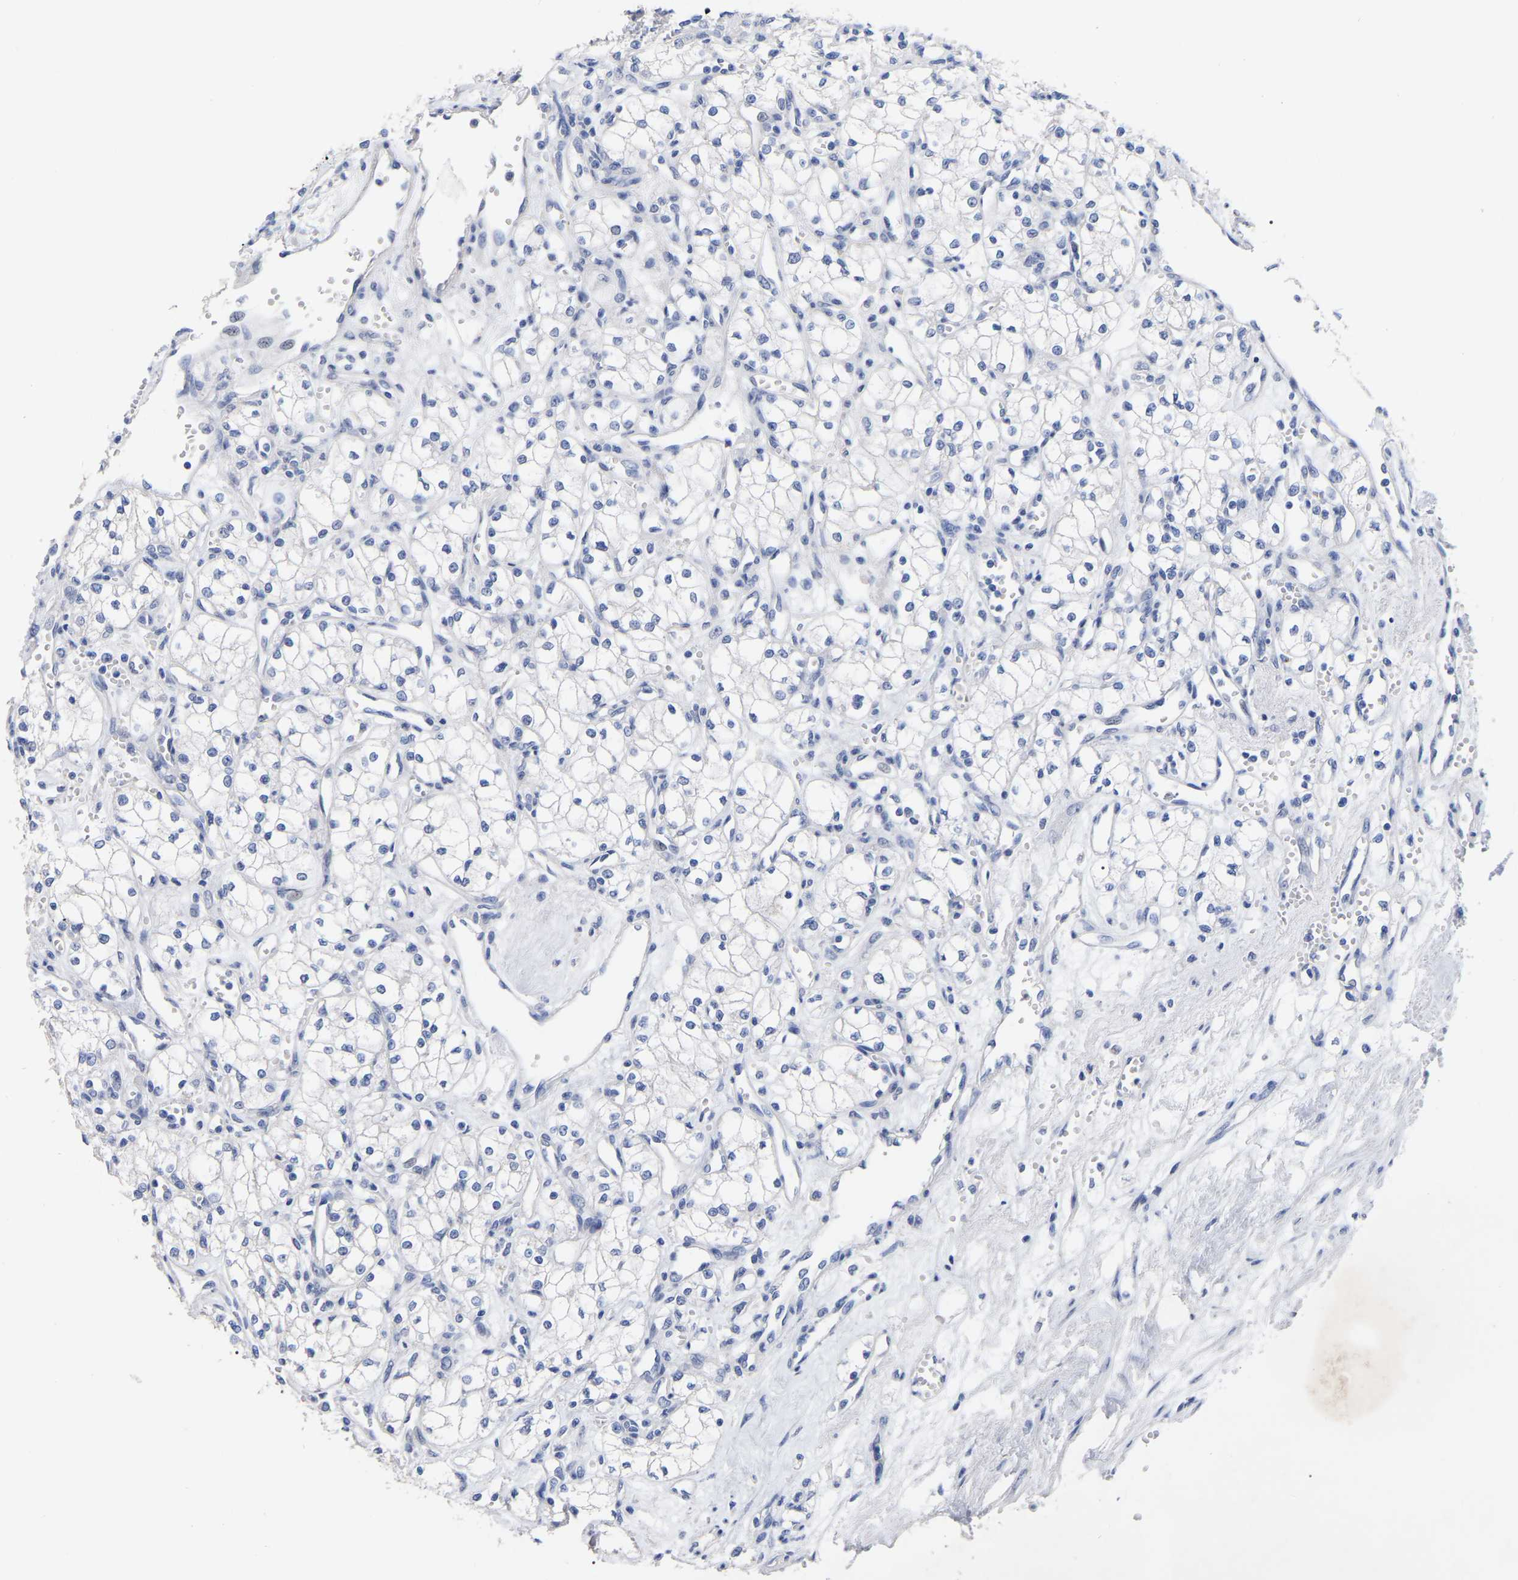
{"staining": {"intensity": "negative", "quantity": "none", "location": "none"}, "tissue": "renal cancer", "cell_type": "Tumor cells", "image_type": "cancer", "snomed": [{"axis": "morphology", "description": "Adenocarcinoma, NOS"}, {"axis": "topography", "description": "Kidney"}], "caption": "The immunohistochemistry histopathology image has no significant staining in tumor cells of renal adenocarcinoma tissue.", "gene": "ANXA13", "patient": {"sex": "male", "age": 59}}